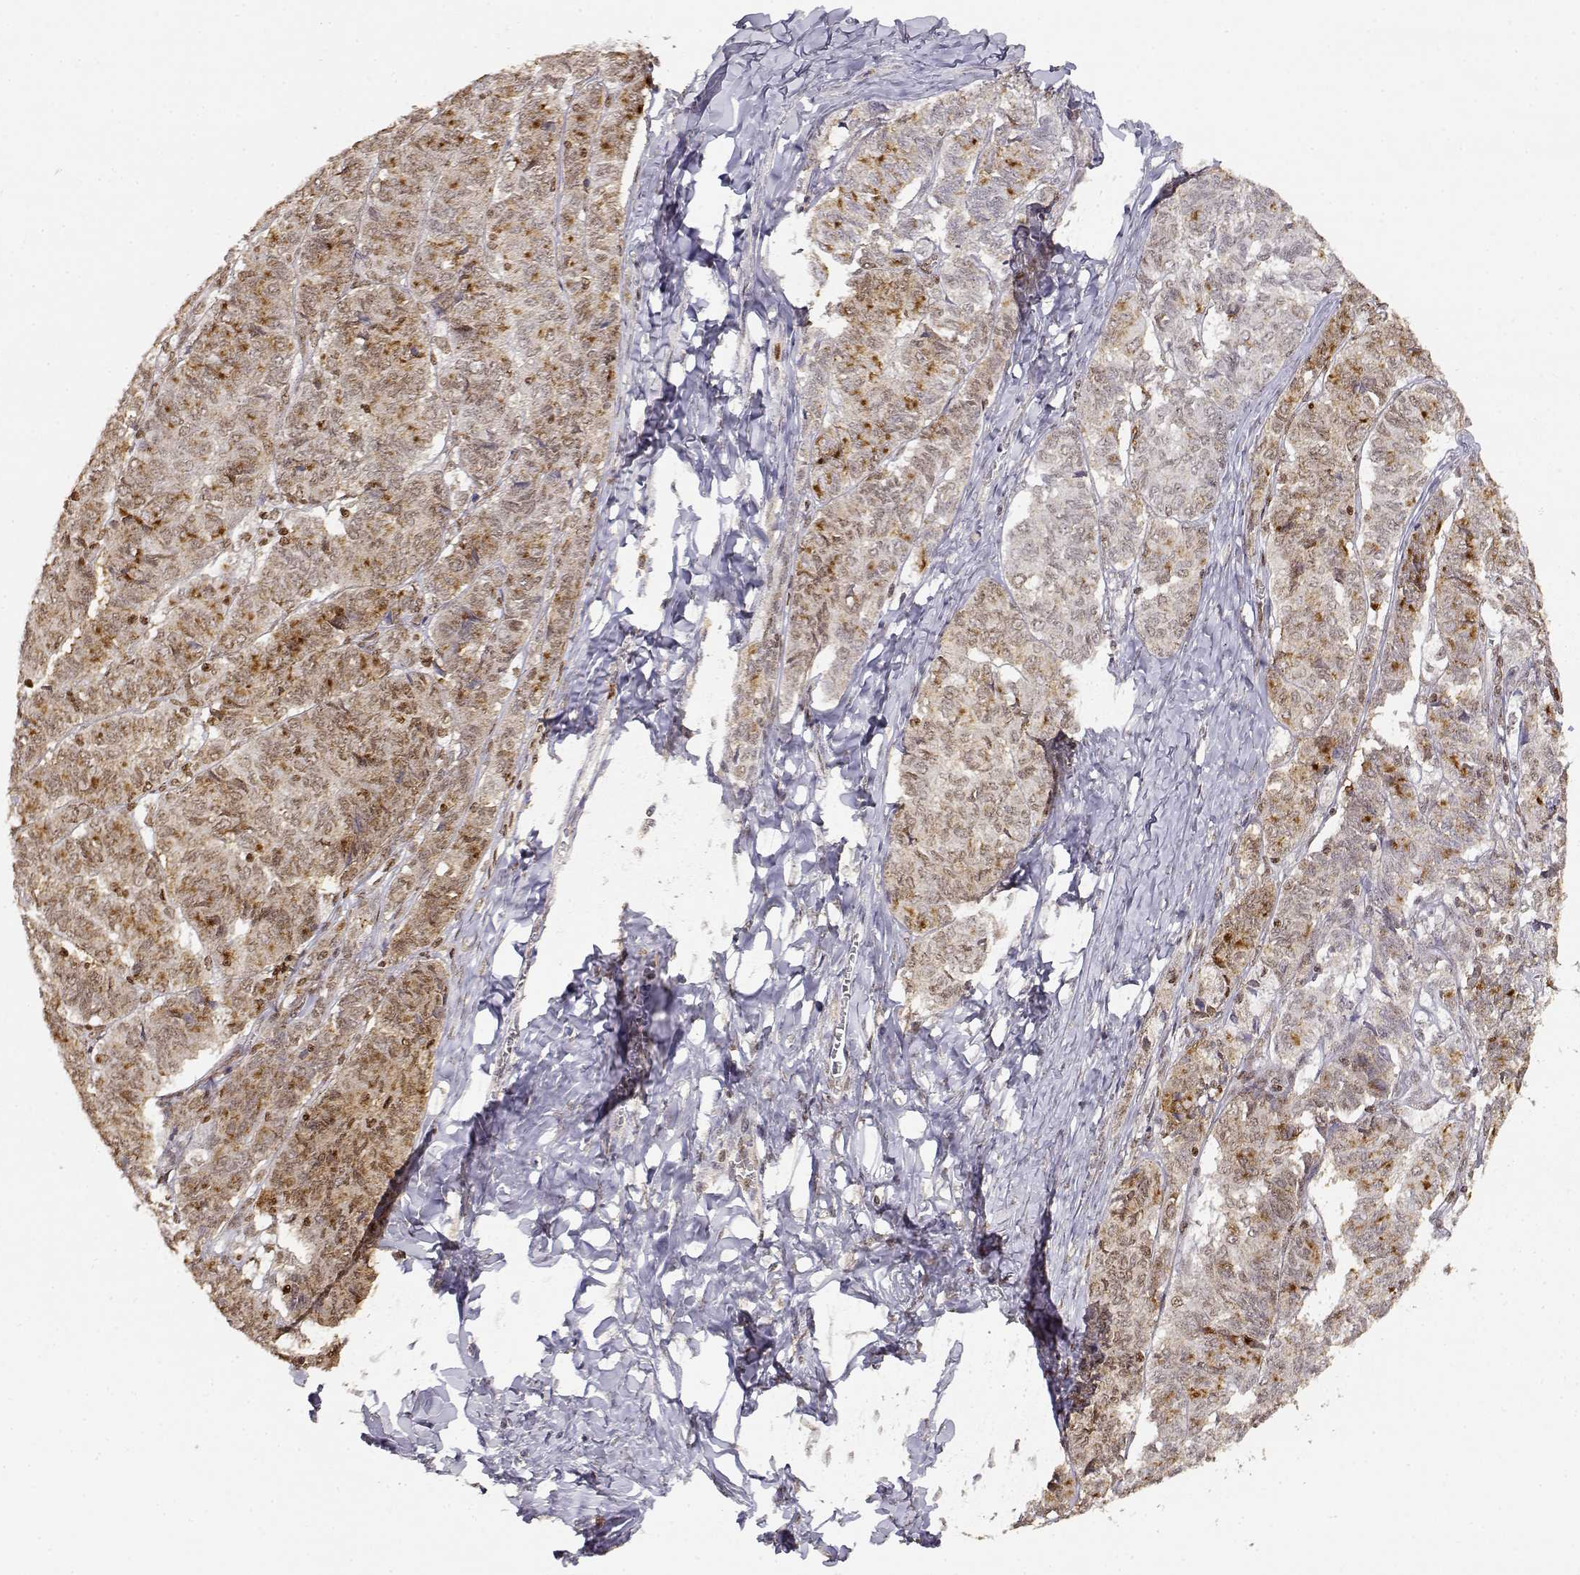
{"staining": {"intensity": "moderate", "quantity": "25%-75%", "location": "cytoplasmic/membranous,nuclear"}, "tissue": "ovarian cancer", "cell_type": "Tumor cells", "image_type": "cancer", "snomed": [{"axis": "morphology", "description": "Carcinoma, endometroid"}, {"axis": "topography", "description": "Ovary"}], "caption": "Endometroid carcinoma (ovarian) stained with immunohistochemistry (IHC) reveals moderate cytoplasmic/membranous and nuclear positivity in about 25%-75% of tumor cells.", "gene": "TNFRSF10C", "patient": {"sex": "female", "age": 80}}